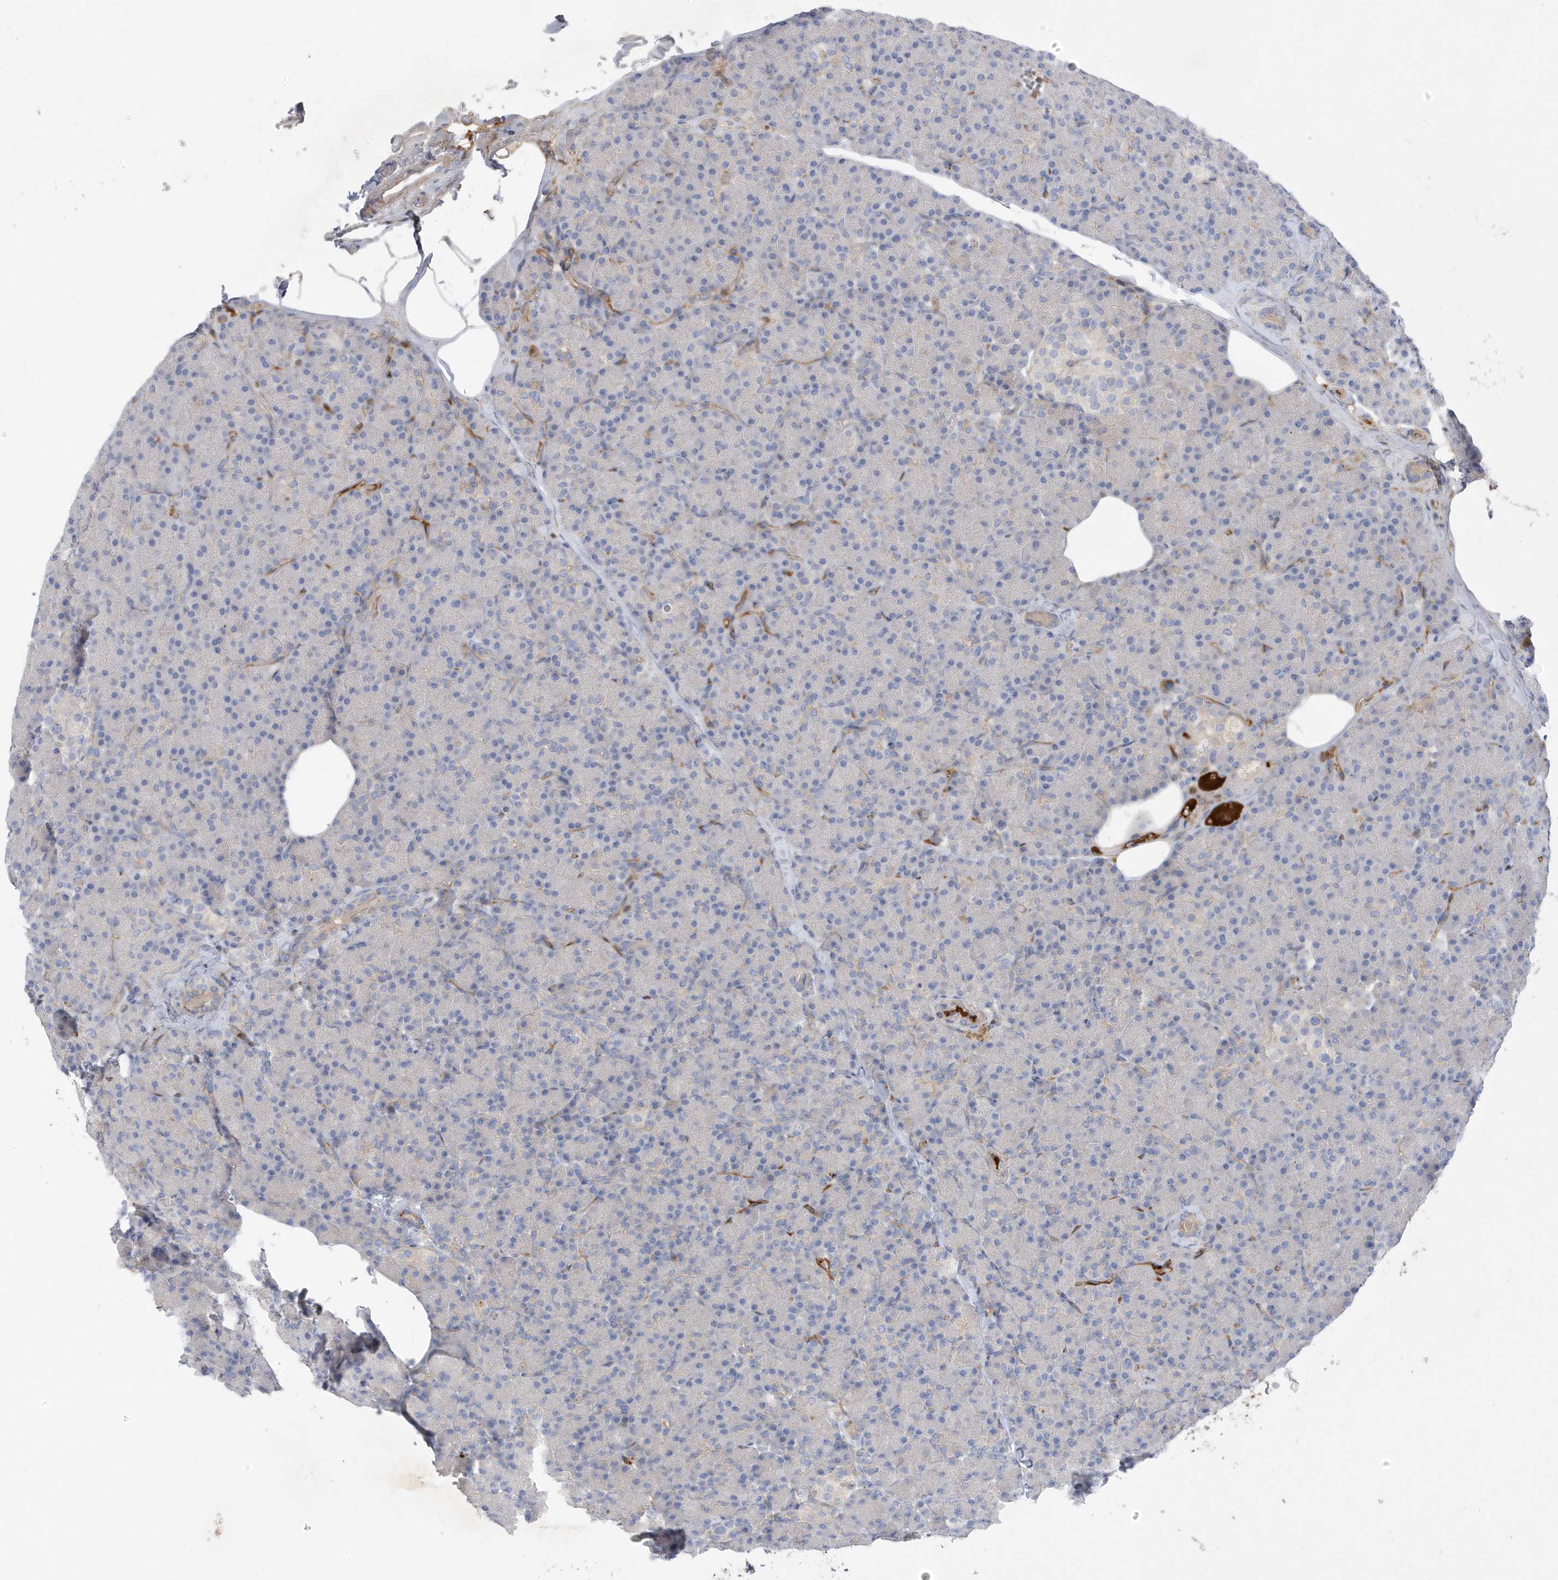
{"staining": {"intensity": "negative", "quantity": "none", "location": "none"}, "tissue": "pancreas", "cell_type": "Exocrine glandular cells", "image_type": "normal", "snomed": [{"axis": "morphology", "description": "Normal tissue, NOS"}, {"axis": "topography", "description": "Pancreas"}], "caption": "IHC micrograph of benign human pancreas stained for a protein (brown), which exhibits no positivity in exocrine glandular cells. Nuclei are stained in blue.", "gene": "ATP13A5", "patient": {"sex": "female", "age": 43}}